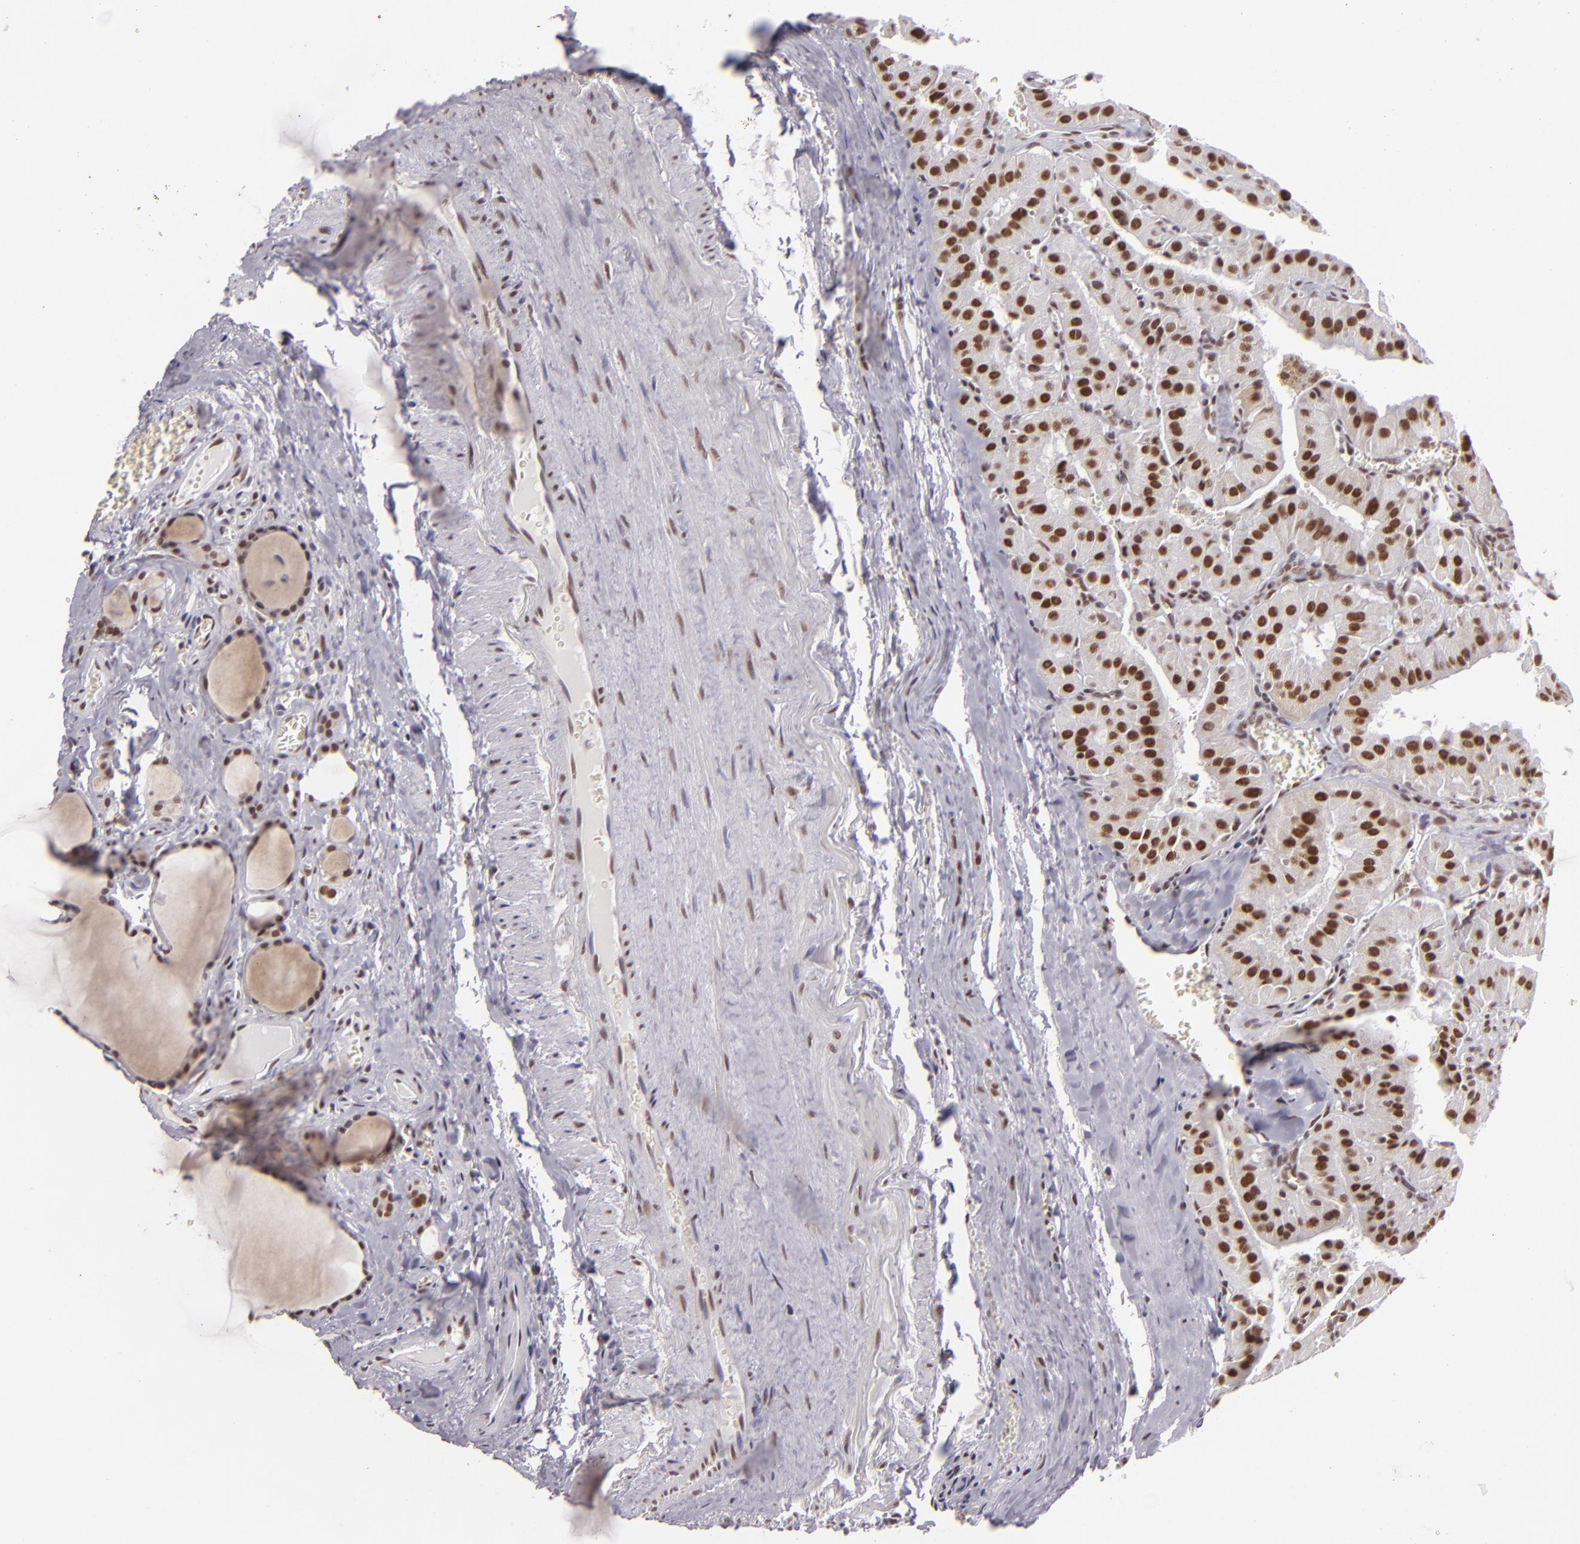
{"staining": {"intensity": "strong", "quantity": ">75%", "location": "nuclear"}, "tissue": "thyroid cancer", "cell_type": "Tumor cells", "image_type": "cancer", "snomed": [{"axis": "morphology", "description": "Carcinoma, NOS"}, {"axis": "topography", "description": "Thyroid gland"}], "caption": "High-magnification brightfield microscopy of carcinoma (thyroid) stained with DAB (brown) and counterstained with hematoxylin (blue). tumor cells exhibit strong nuclear positivity is present in about>75% of cells.", "gene": "BRD8", "patient": {"sex": "male", "age": 76}}